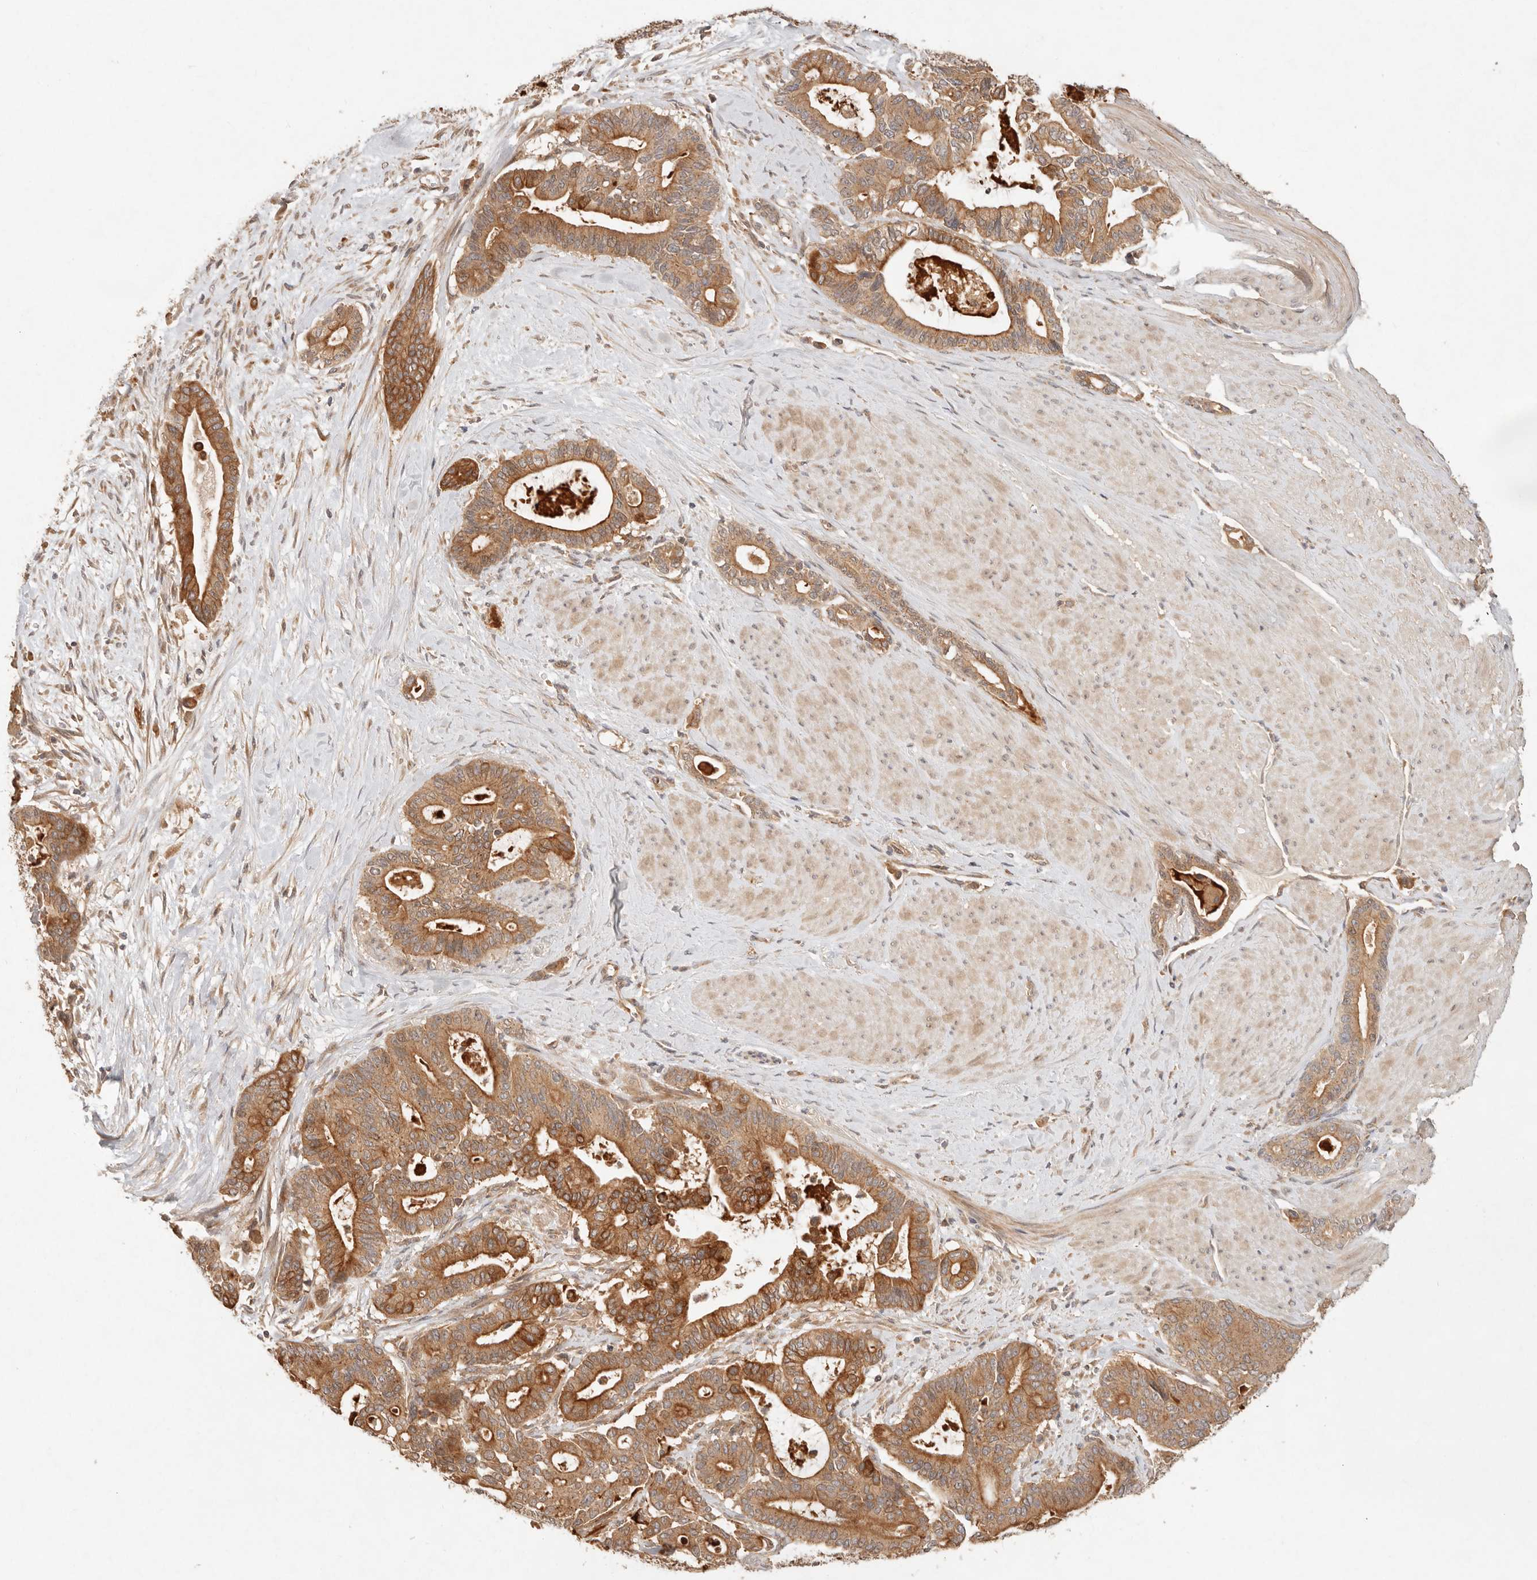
{"staining": {"intensity": "strong", "quantity": ">75%", "location": "cytoplasmic/membranous"}, "tissue": "pancreatic cancer", "cell_type": "Tumor cells", "image_type": "cancer", "snomed": [{"axis": "morphology", "description": "Adenocarcinoma, NOS"}, {"axis": "topography", "description": "Pancreas"}], "caption": "Pancreatic cancer (adenocarcinoma) stained for a protein exhibits strong cytoplasmic/membranous positivity in tumor cells.", "gene": "HECTD3", "patient": {"sex": "male", "age": 63}}